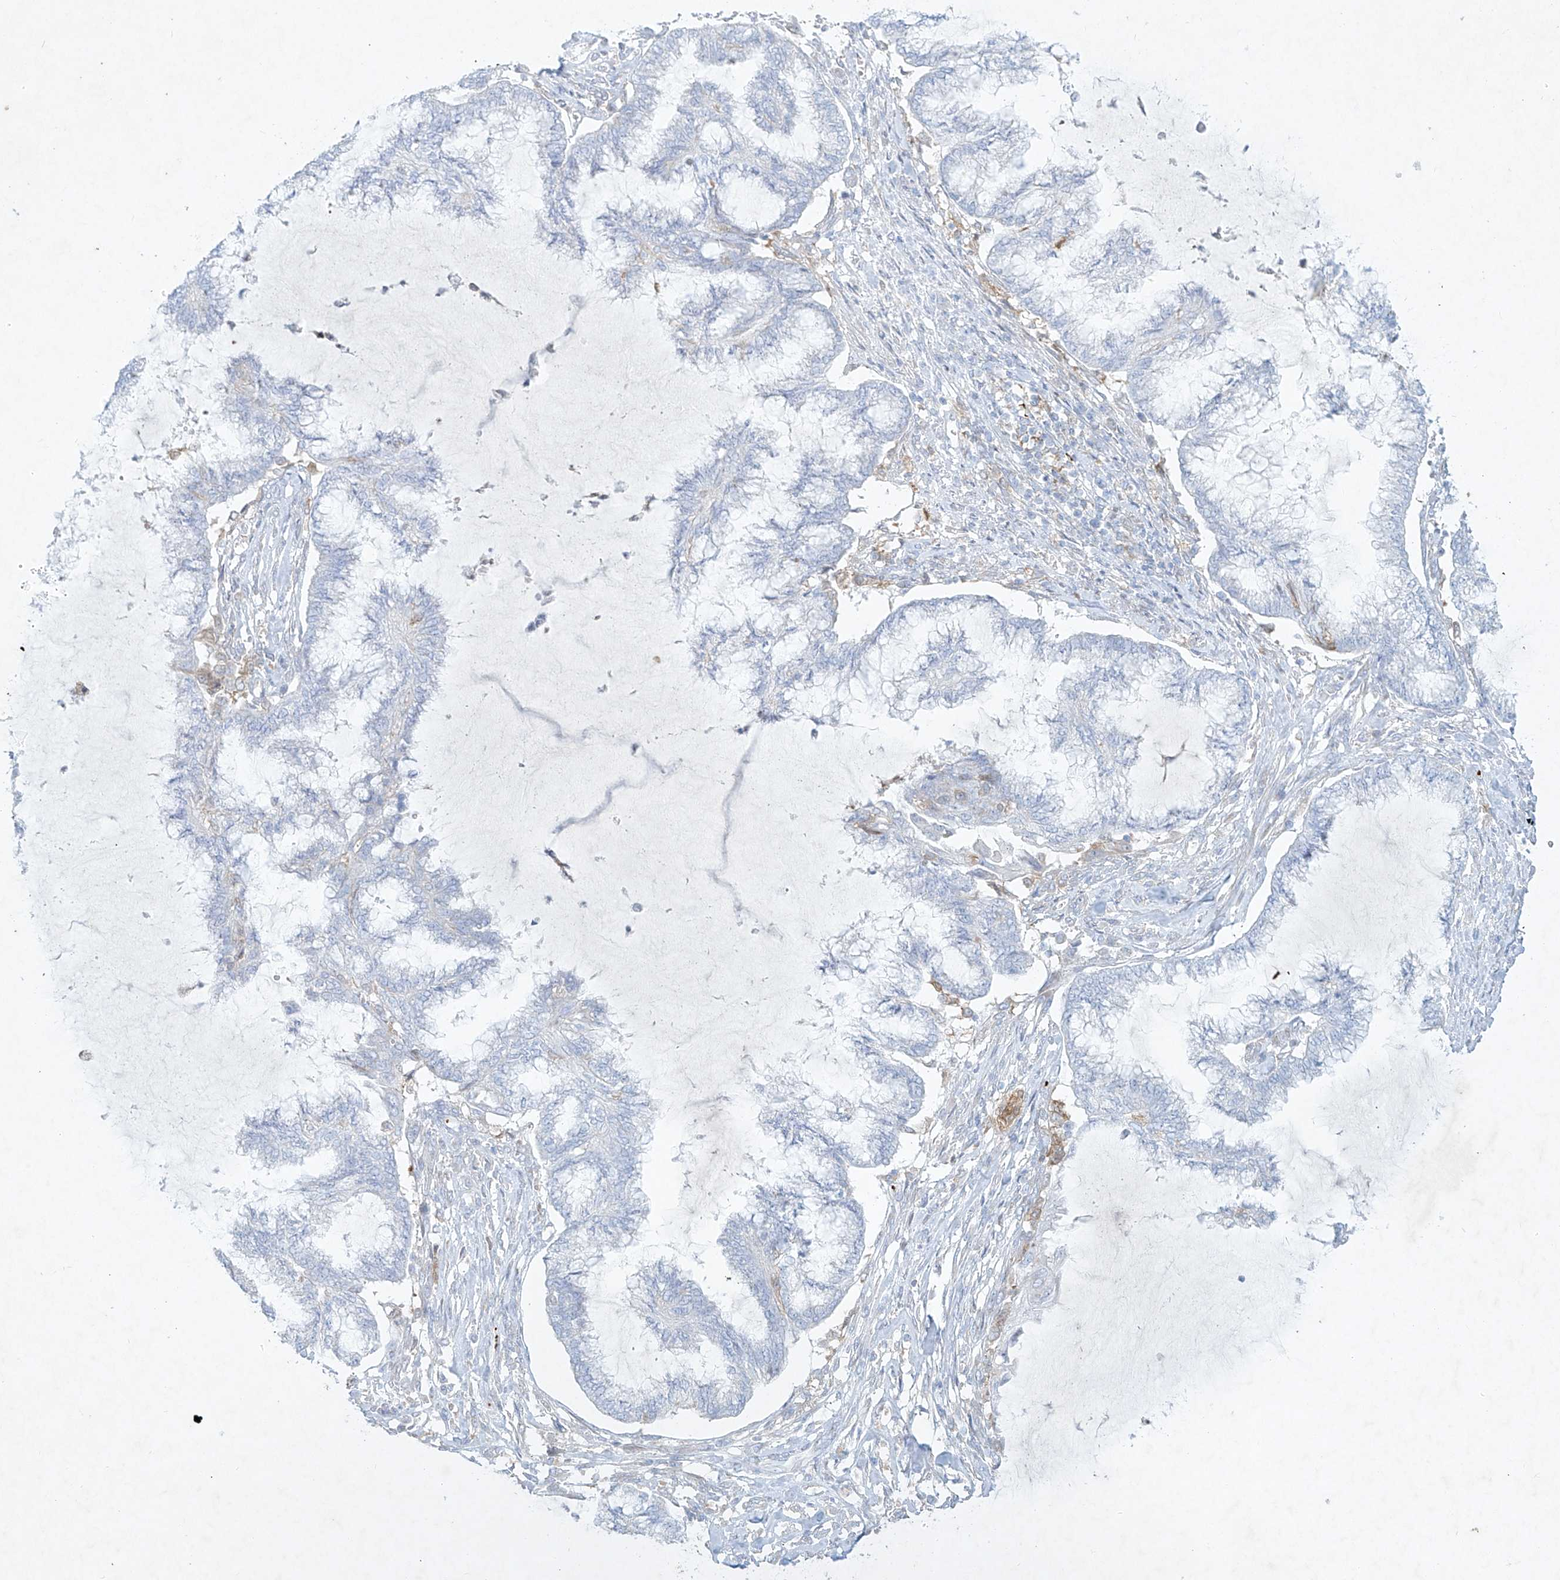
{"staining": {"intensity": "negative", "quantity": "none", "location": "none"}, "tissue": "endometrial cancer", "cell_type": "Tumor cells", "image_type": "cancer", "snomed": [{"axis": "morphology", "description": "Adenocarcinoma, NOS"}, {"axis": "topography", "description": "Endometrium"}], "caption": "Immunohistochemical staining of endometrial cancer shows no significant positivity in tumor cells.", "gene": "PLEK", "patient": {"sex": "female", "age": 86}}